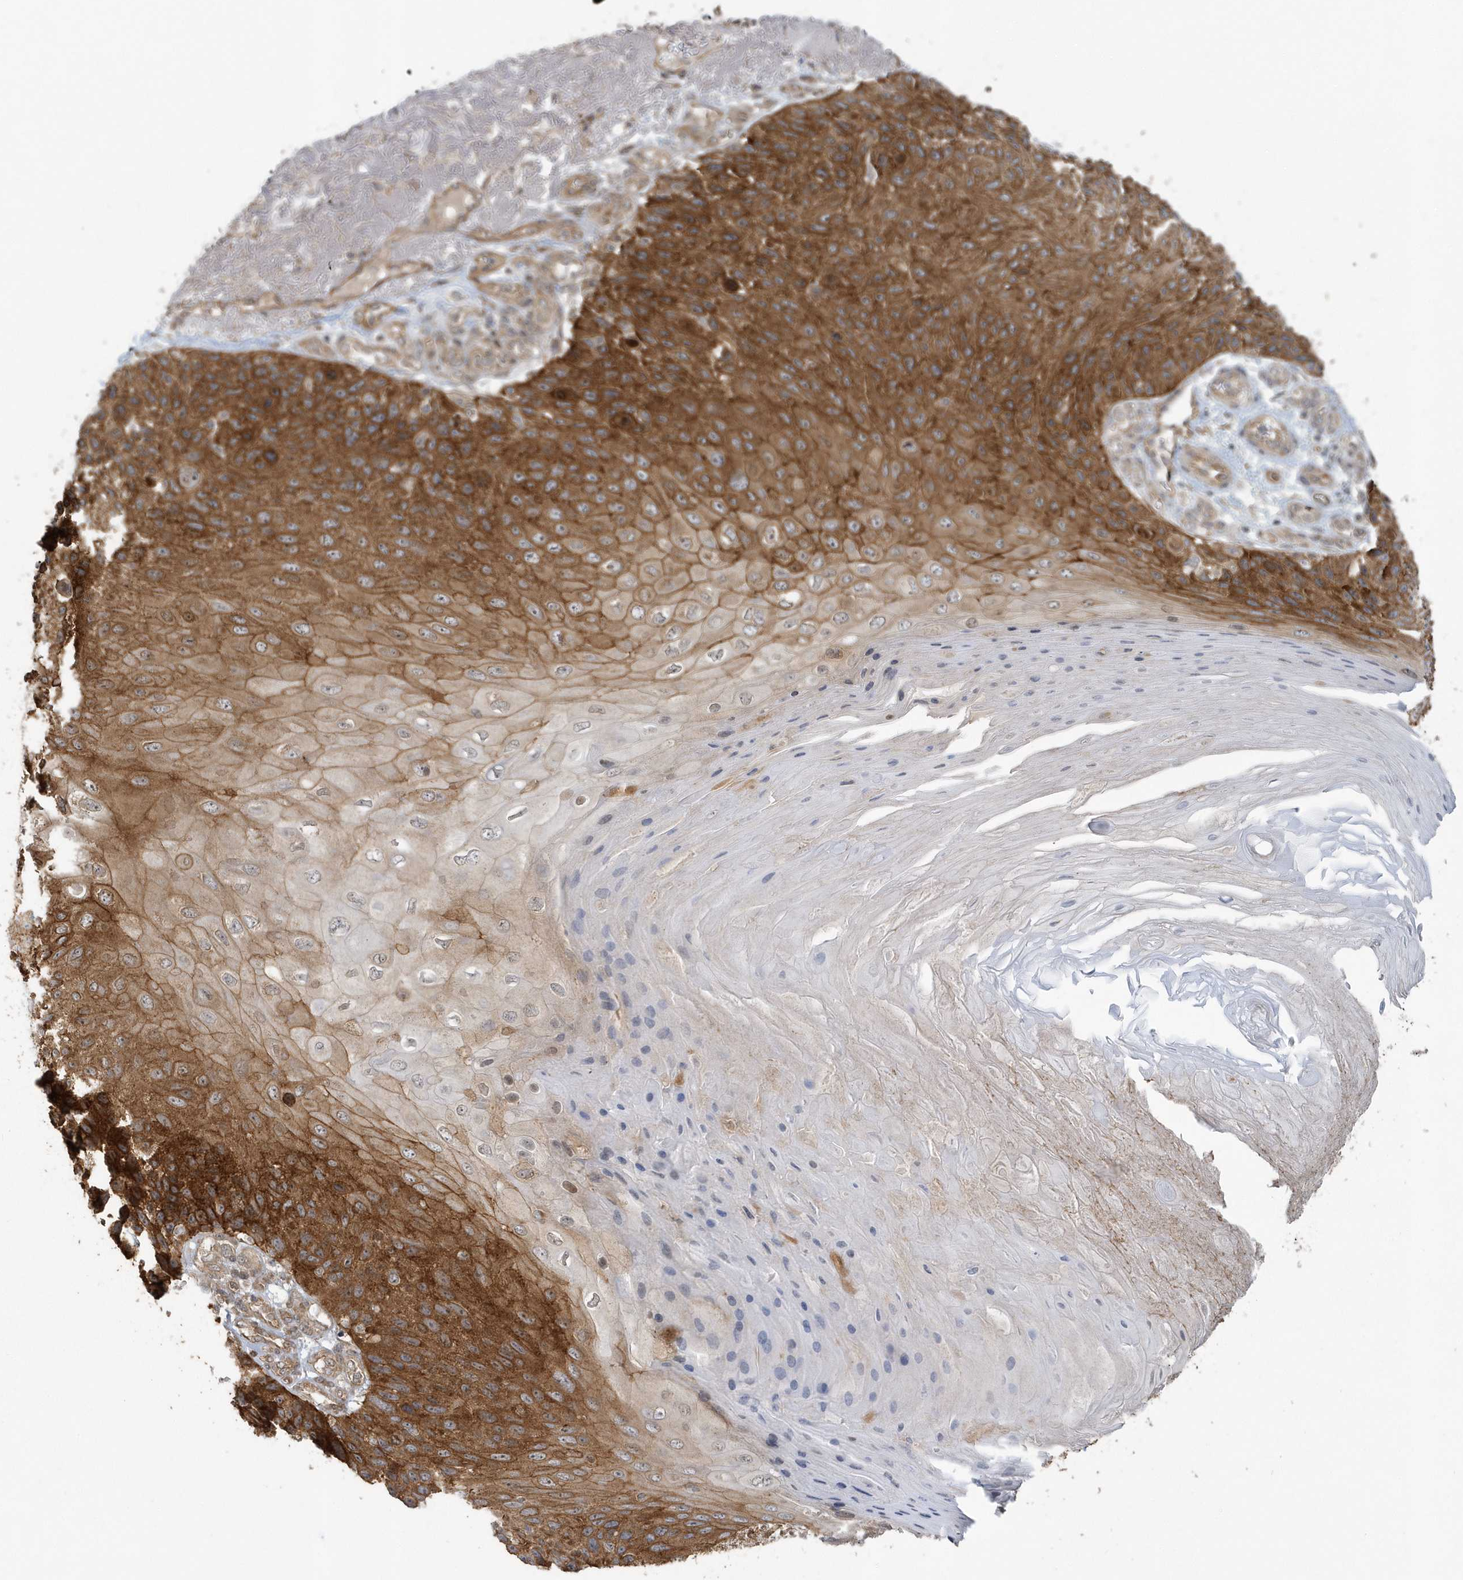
{"staining": {"intensity": "strong", "quantity": ">75%", "location": "cytoplasmic/membranous"}, "tissue": "skin cancer", "cell_type": "Tumor cells", "image_type": "cancer", "snomed": [{"axis": "morphology", "description": "Squamous cell carcinoma, NOS"}, {"axis": "topography", "description": "Skin"}], "caption": "DAB (3,3'-diaminobenzidine) immunohistochemical staining of human skin cancer demonstrates strong cytoplasmic/membranous protein staining in approximately >75% of tumor cells. (DAB (3,3'-diaminobenzidine) = brown stain, brightfield microscopy at high magnification).", "gene": "STIM2", "patient": {"sex": "female", "age": 88}}